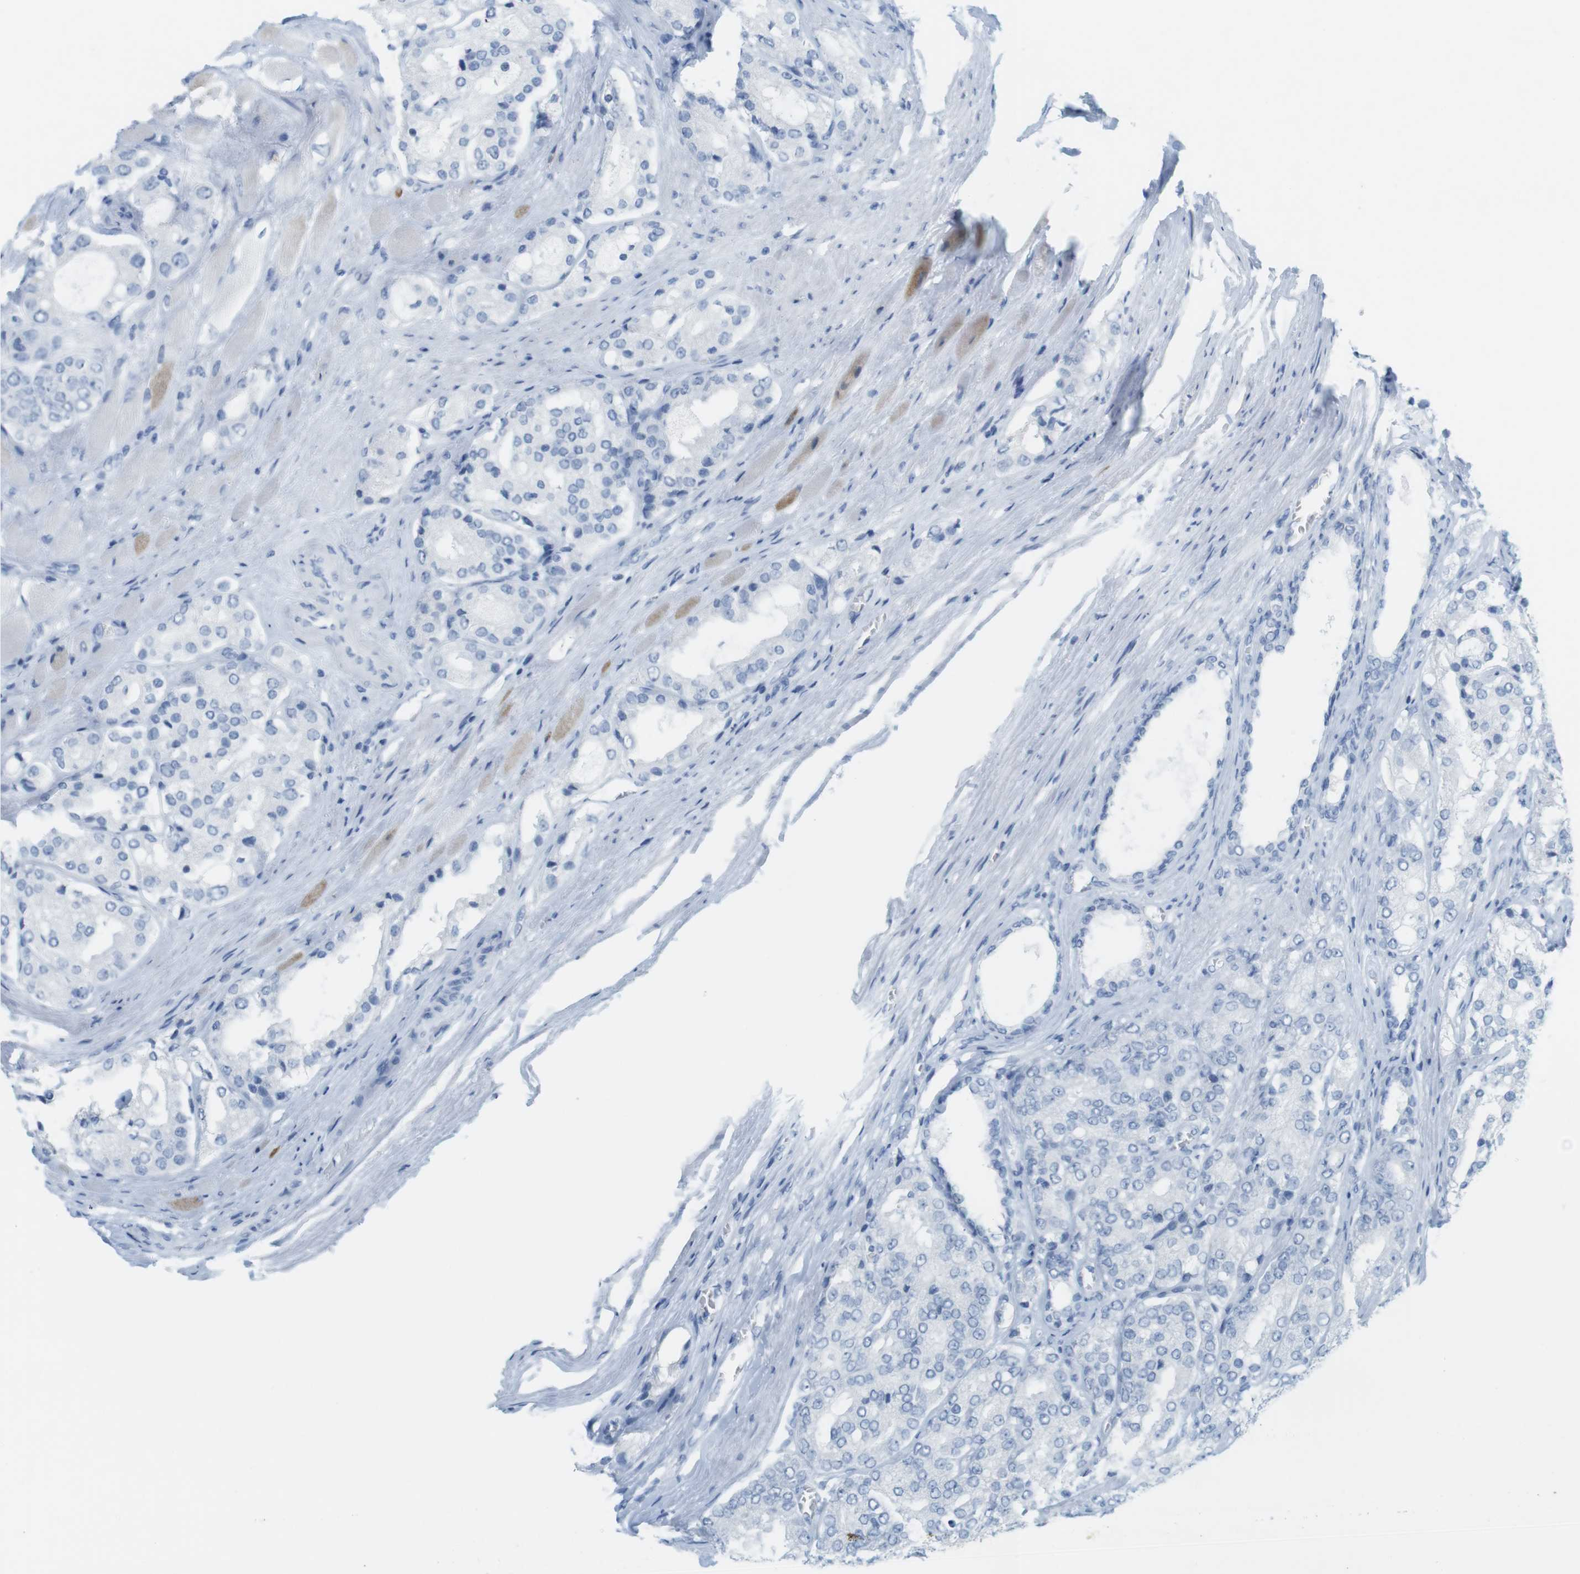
{"staining": {"intensity": "negative", "quantity": "none", "location": "none"}, "tissue": "prostate cancer", "cell_type": "Tumor cells", "image_type": "cancer", "snomed": [{"axis": "morphology", "description": "Adenocarcinoma, High grade"}, {"axis": "topography", "description": "Prostate"}], "caption": "DAB immunohistochemical staining of prostate adenocarcinoma (high-grade) reveals no significant expression in tumor cells. (Stains: DAB (3,3'-diaminobenzidine) immunohistochemistry with hematoxylin counter stain, Microscopy: brightfield microscopy at high magnification).", "gene": "TNNT2", "patient": {"sex": "male", "age": 65}}